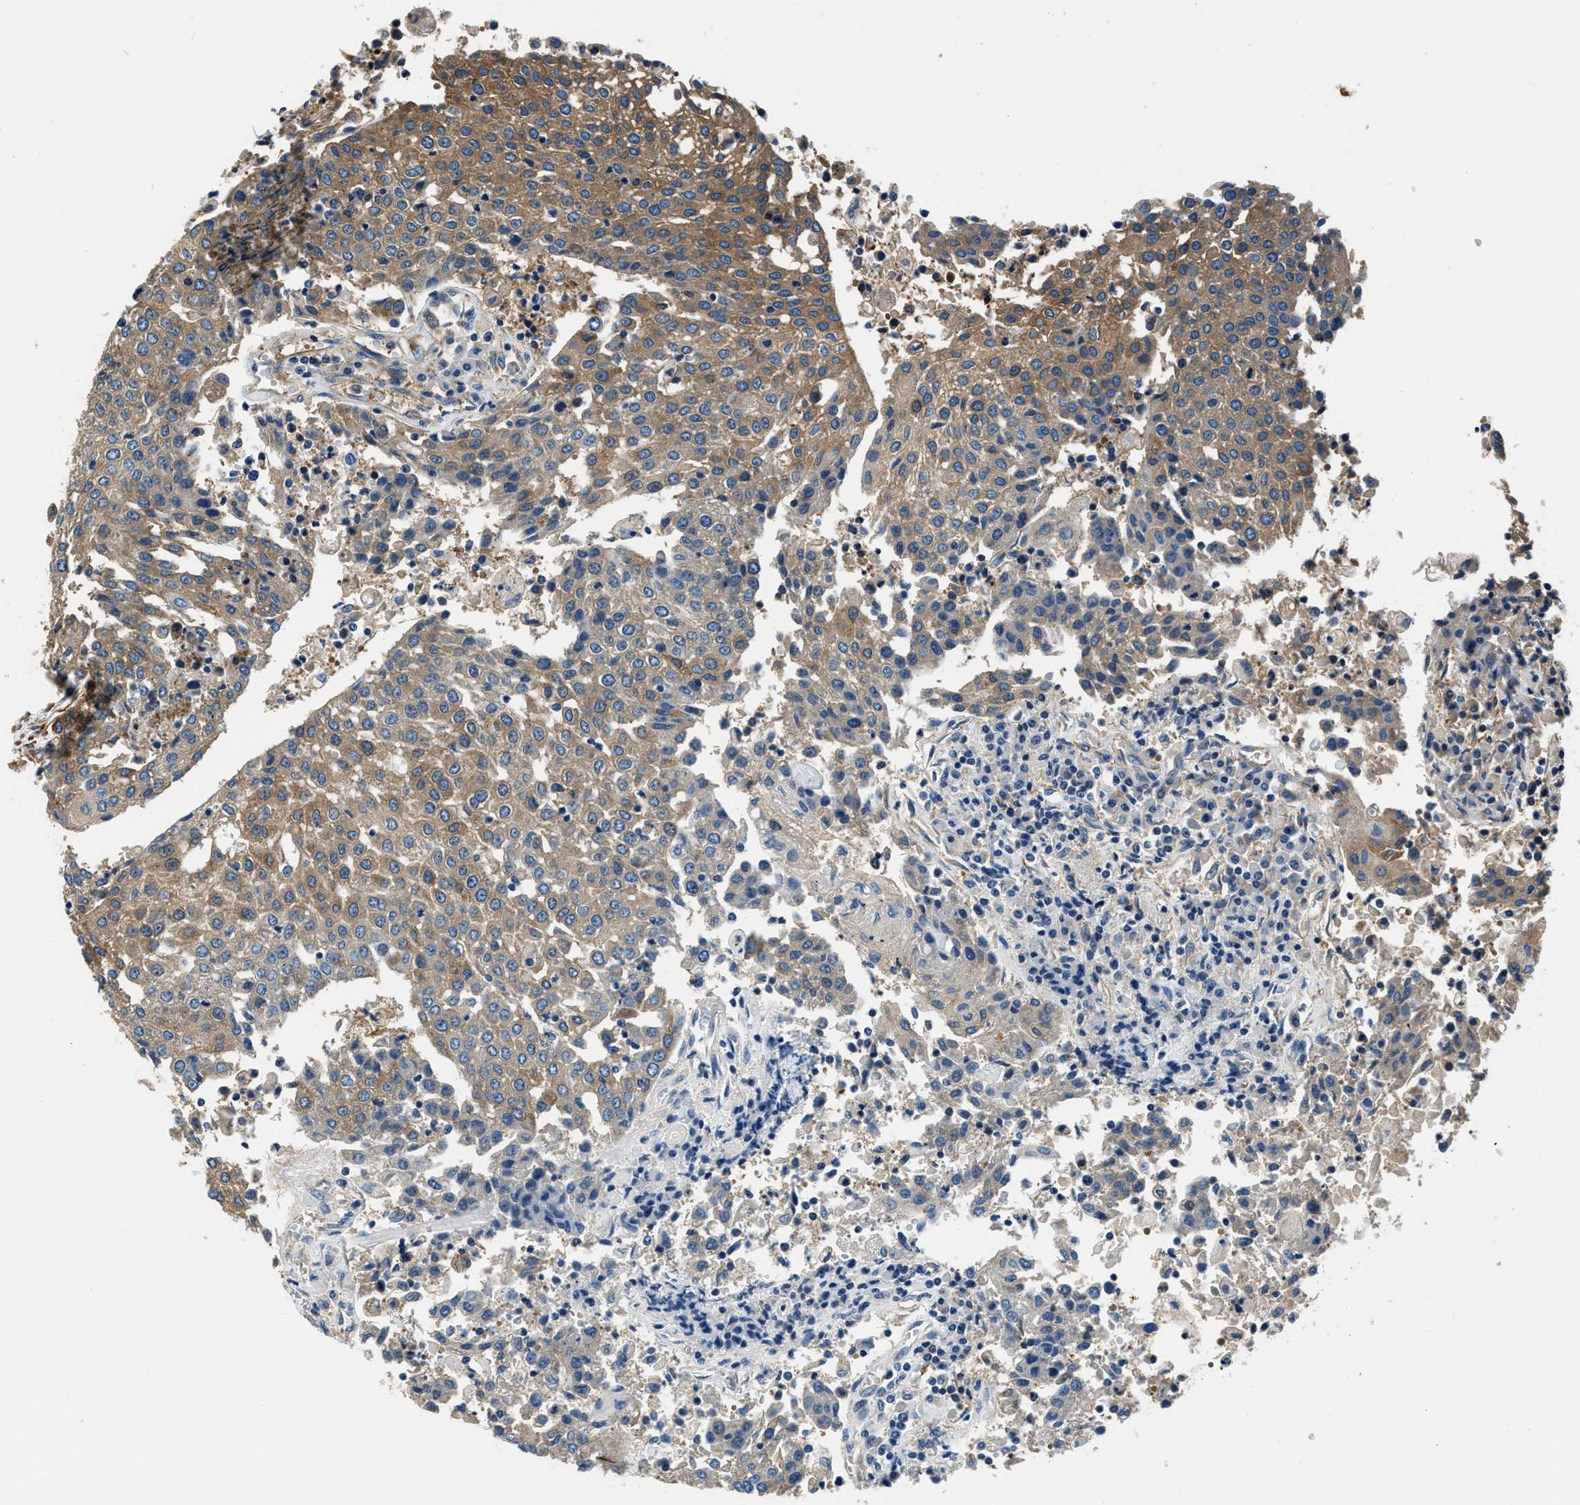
{"staining": {"intensity": "moderate", "quantity": ">75%", "location": "cytoplasmic/membranous"}, "tissue": "urothelial cancer", "cell_type": "Tumor cells", "image_type": "cancer", "snomed": [{"axis": "morphology", "description": "Urothelial carcinoma, High grade"}, {"axis": "topography", "description": "Urinary bladder"}], "caption": "There is medium levels of moderate cytoplasmic/membranous positivity in tumor cells of urothelial carcinoma (high-grade), as demonstrated by immunohistochemical staining (brown color).", "gene": "EEA1", "patient": {"sex": "female", "age": 85}}